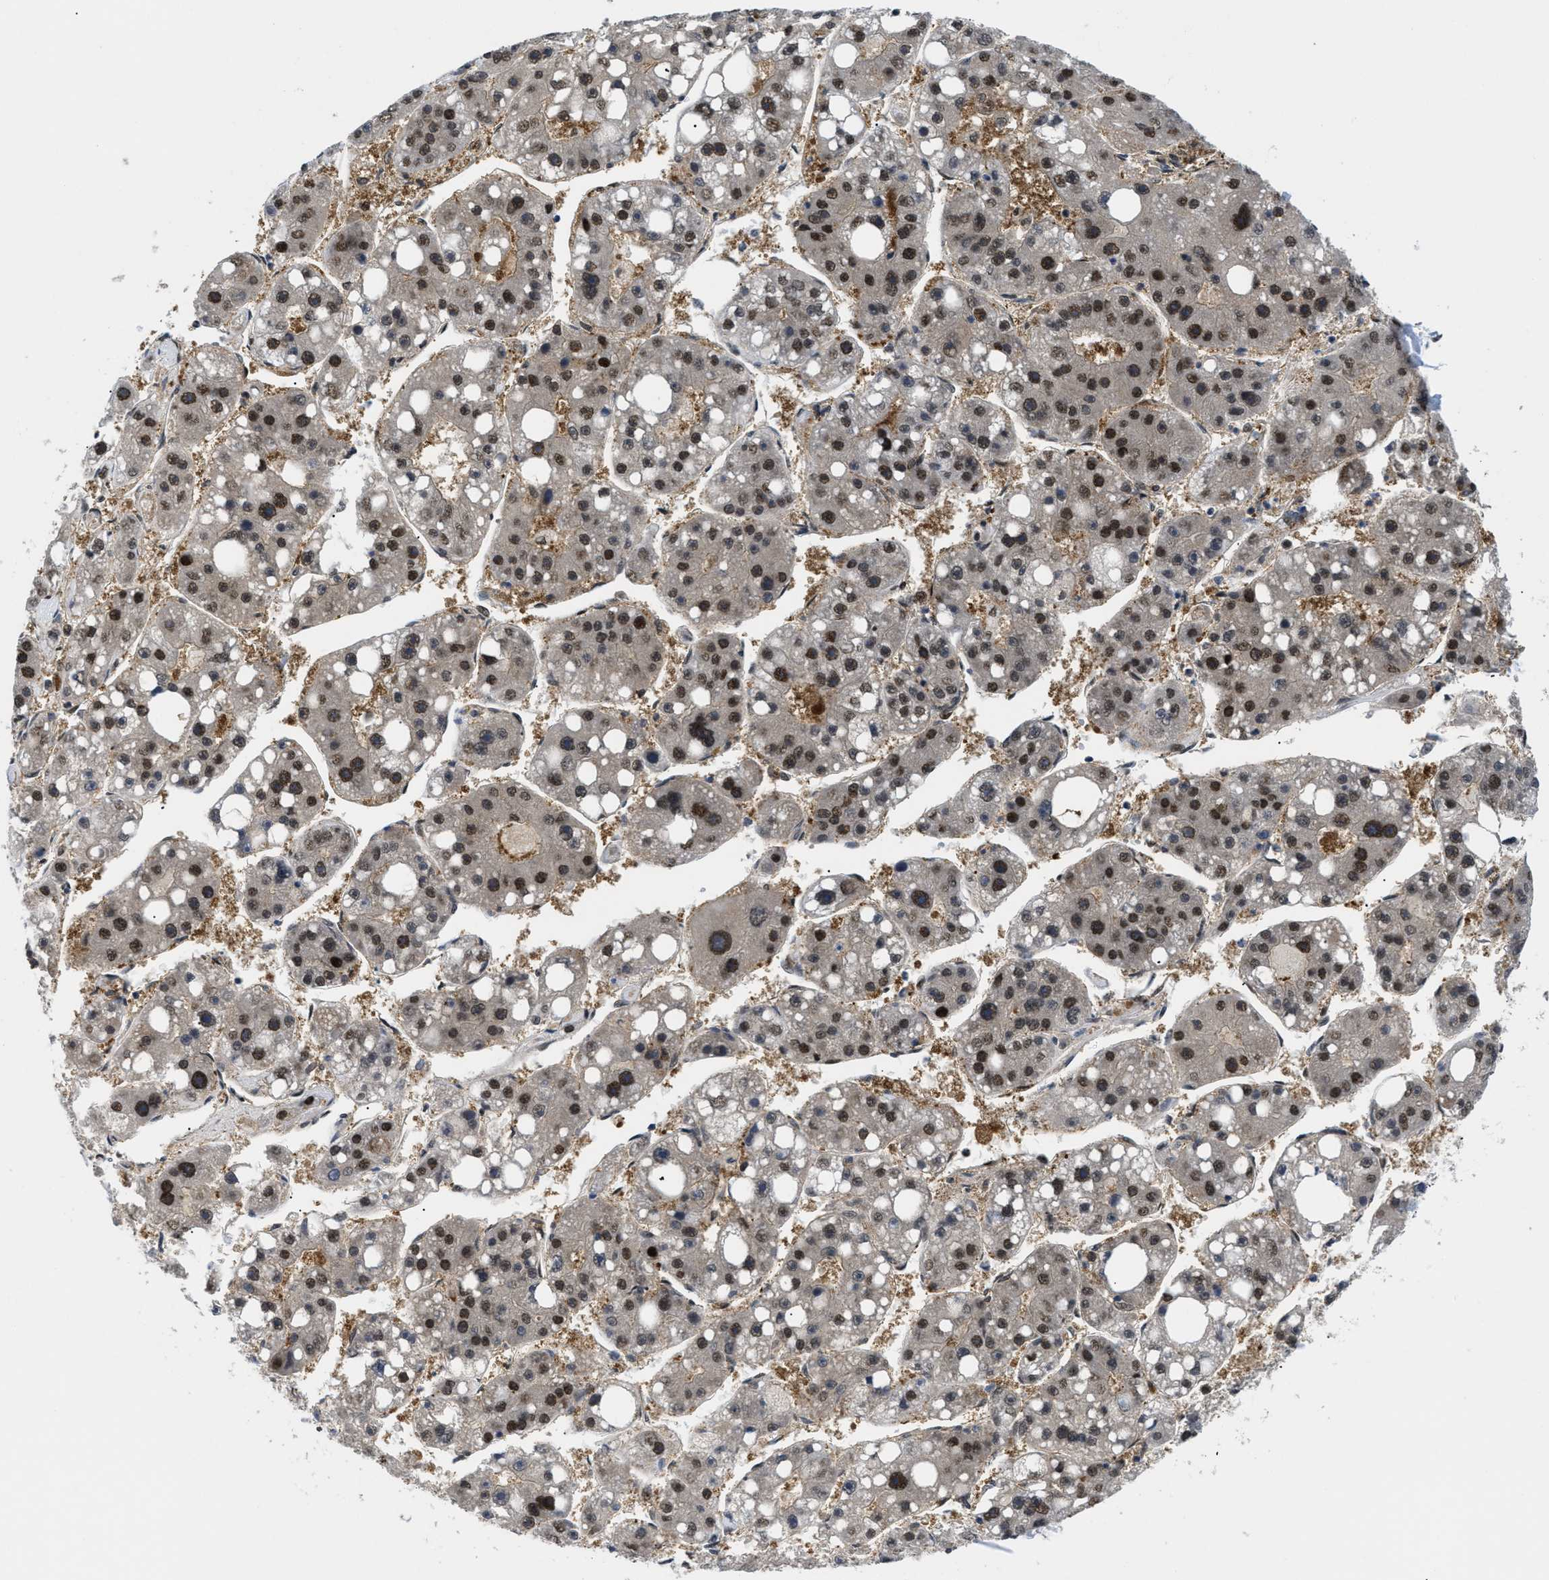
{"staining": {"intensity": "strong", "quantity": ">75%", "location": "nuclear"}, "tissue": "liver cancer", "cell_type": "Tumor cells", "image_type": "cancer", "snomed": [{"axis": "morphology", "description": "Carcinoma, Hepatocellular, NOS"}, {"axis": "topography", "description": "Liver"}], "caption": "A photomicrograph showing strong nuclear expression in approximately >75% of tumor cells in liver cancer (hepatocellular carcinoma), as visualized by brown immunohistochemical staining.", "gene": "SLC29A2", "patient": {"sex": "female", "age": 61}}